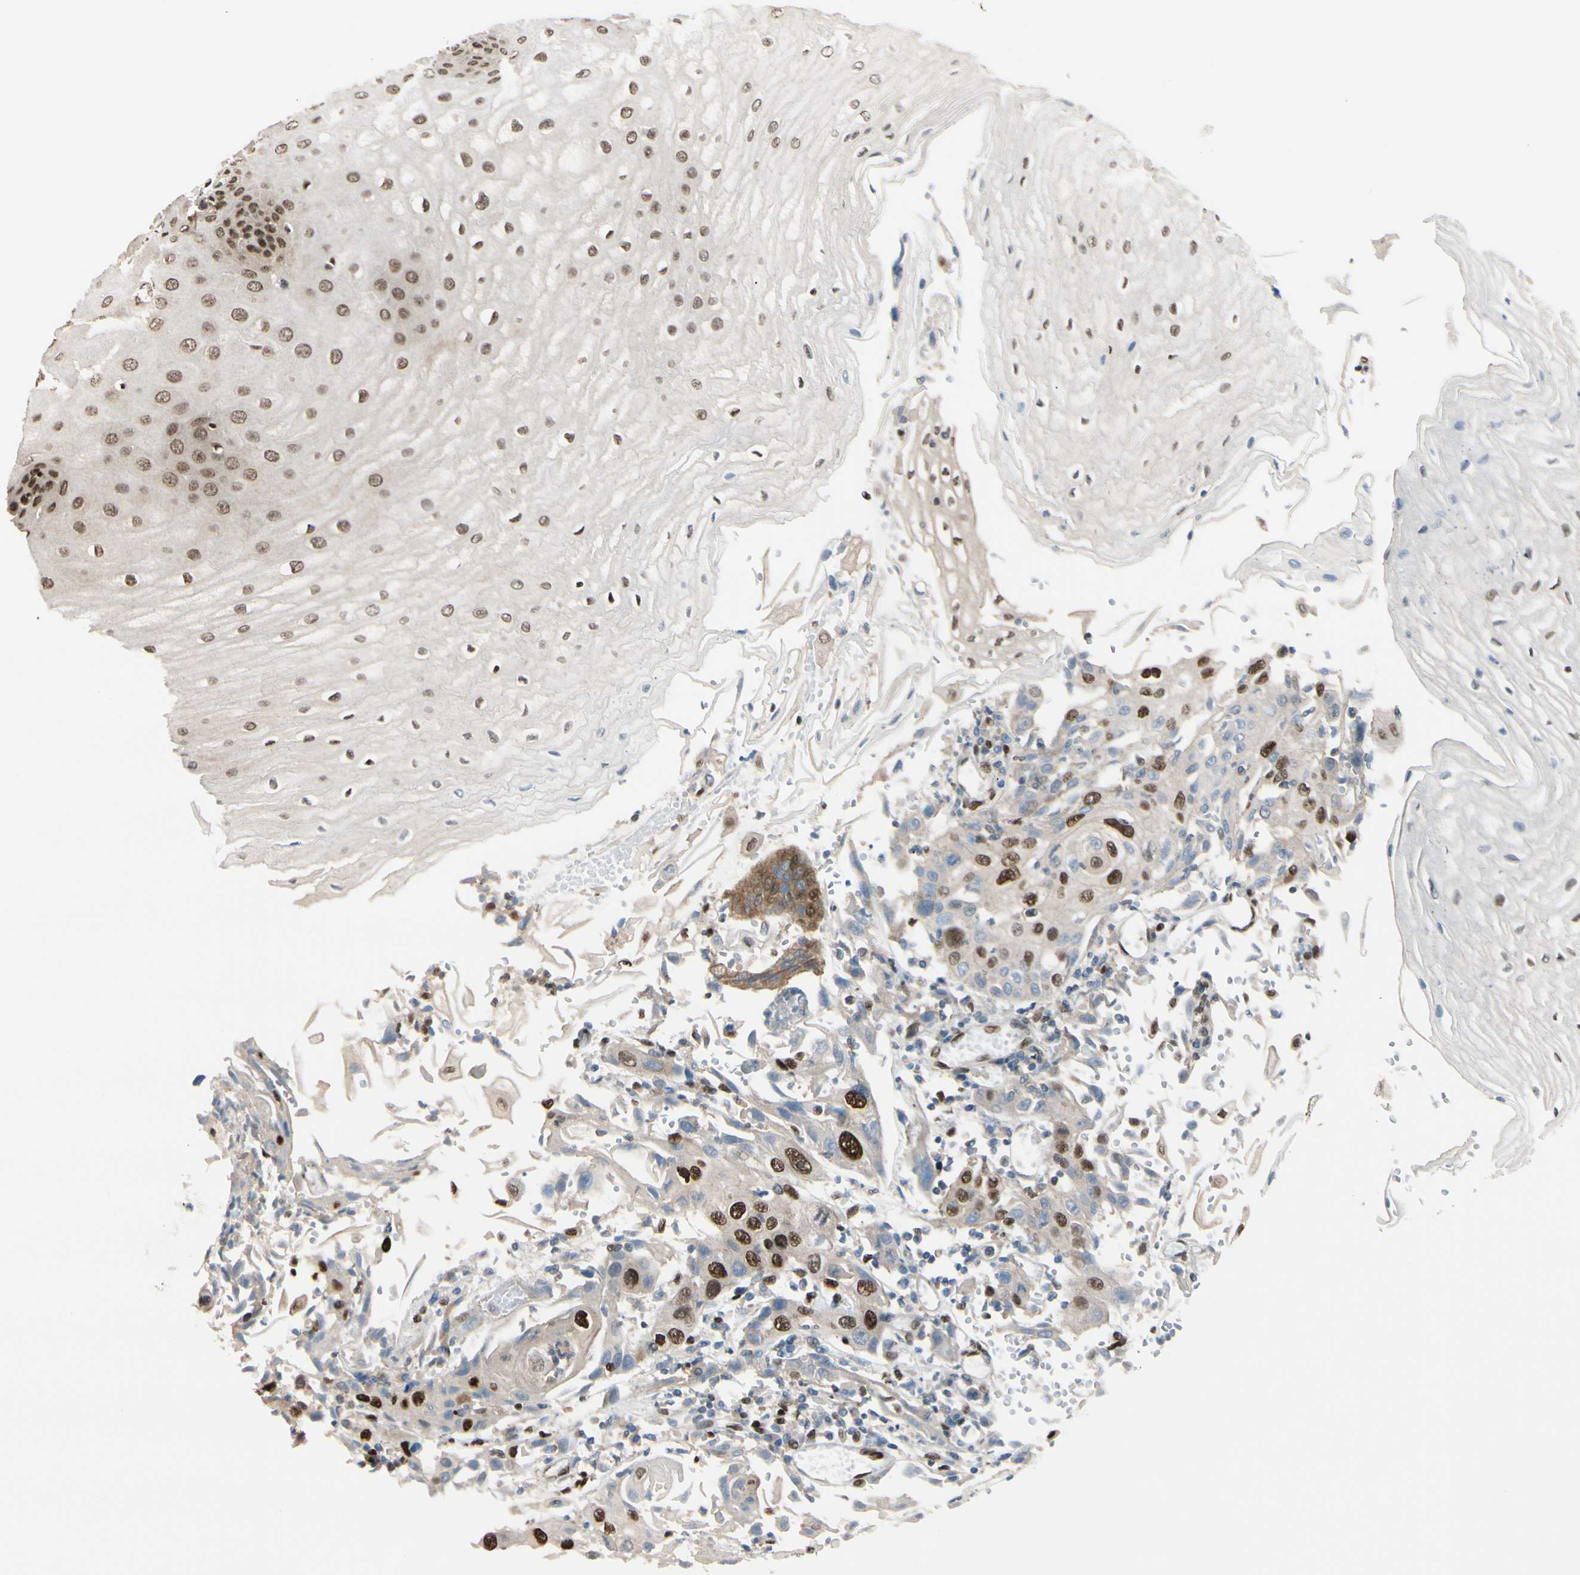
{"staining": {"intensity": "moderate", "quantity": "25%-75%", "location": "nuclear"}, "tissue": "esophagus", "cell_type": "Squamous epithelial cells", "image_type": "normal", "snomed": [{"axis": "morphology", "description": "Normal tissue, NOS"}, {"axis": "morphology", "description": "Squamous cell carcinoma, NOS"}, {"axis": "topography", "description": "Esophagus"}], "caption": "A histopathology image of human esophagus stained for a protein demonstrates moderate nuclear brown staining in squamous epithelial cells. The staining was performed using DAB to visualize the protein expression in brown, while the nuclei were stained in blue with hematoxylin (Magnification: 20x).", "gene": "SUFU", "patient": {"sex": "male", "age": 65}}